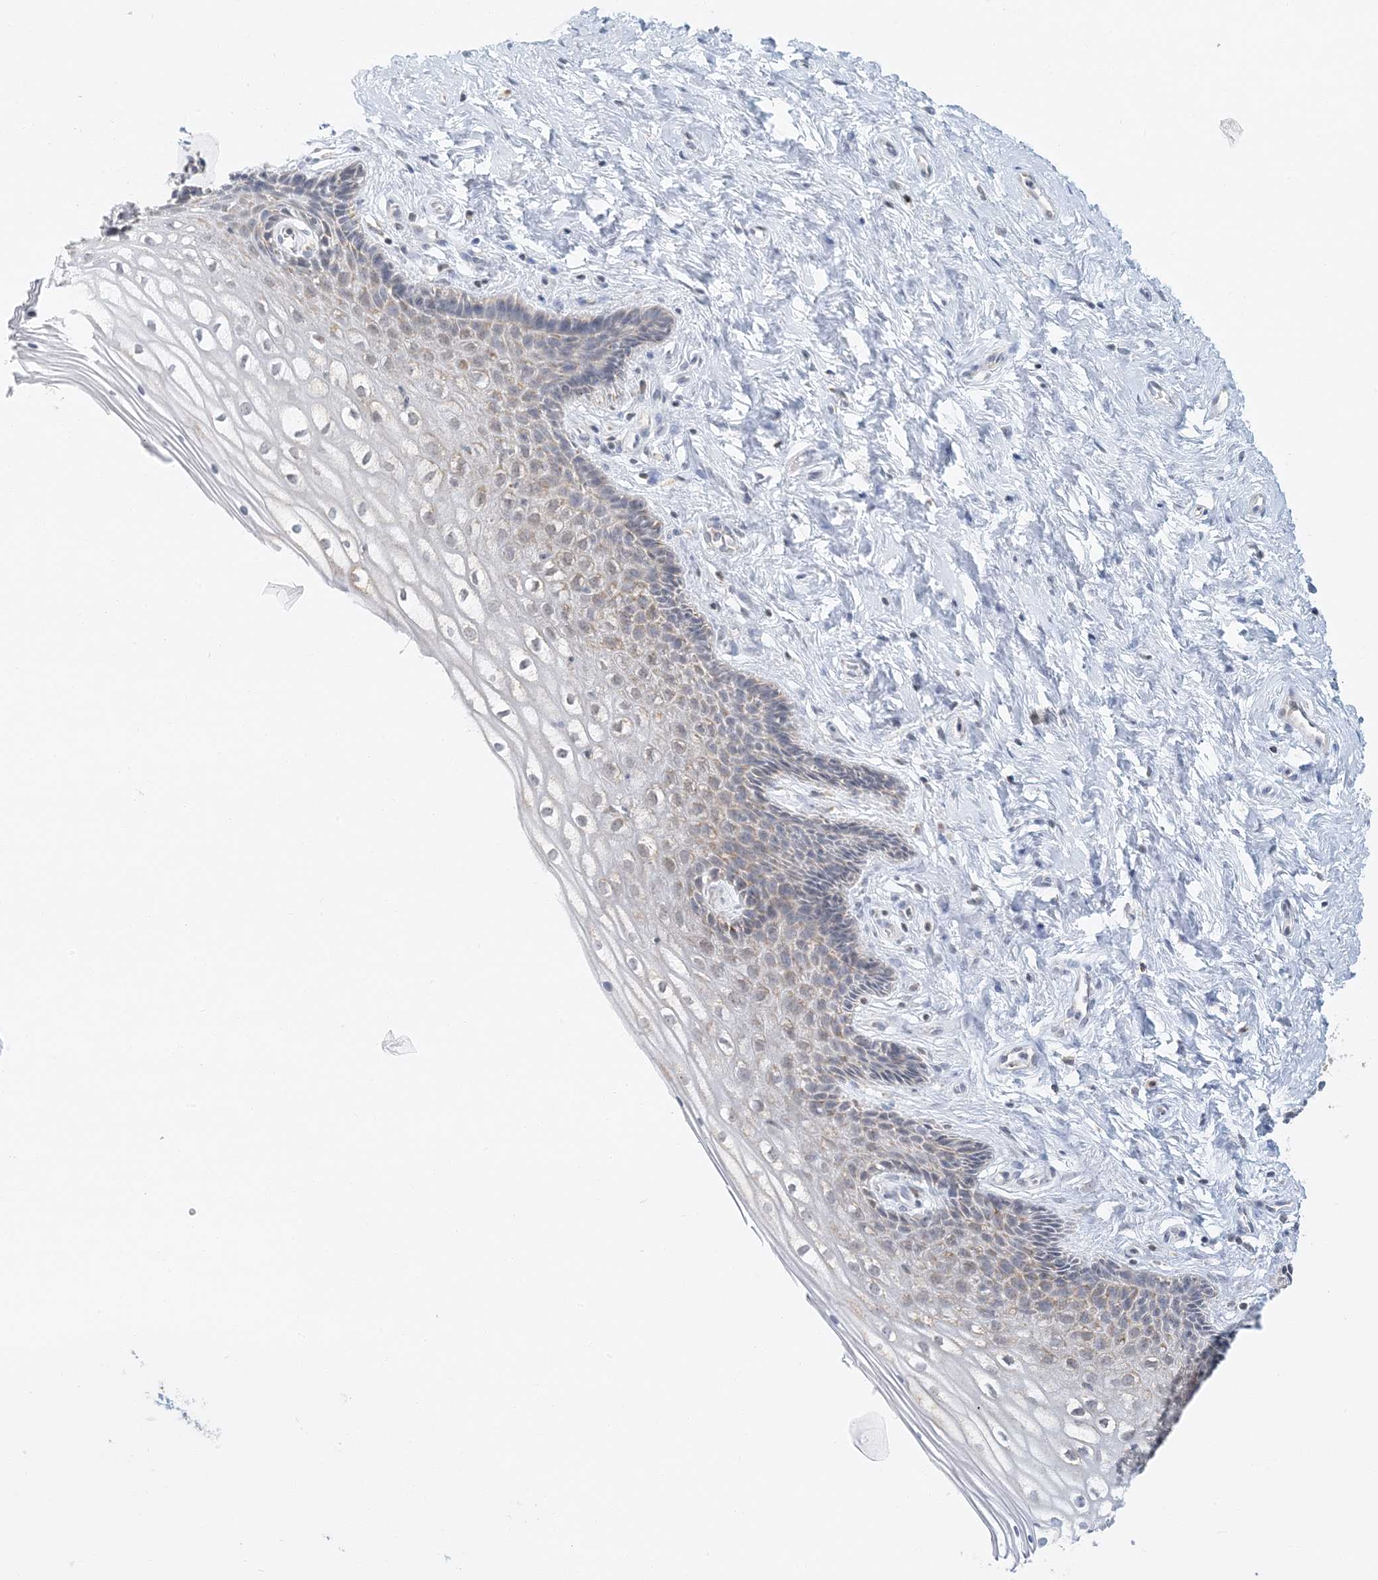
{"staining": {"intensity": "moderate", "quantity": "25%-75%", "location": "cytoplasmic/membranous"}, "tissue": "cervix", "cell_type": "Glandular cells", "image_type": "normal", "snomed": [{"axis": "morphology", "description": "Normal tissue, NOS"}, {"axis": "topography", "description": "Cervix"}], "caption": "The immunohistochemical stain labels moderate cytoplasmic/membranous staining in glandular cells of normal cervix.", "gene": "BDH1", "patient": {"sex": "female", "age": 33}}